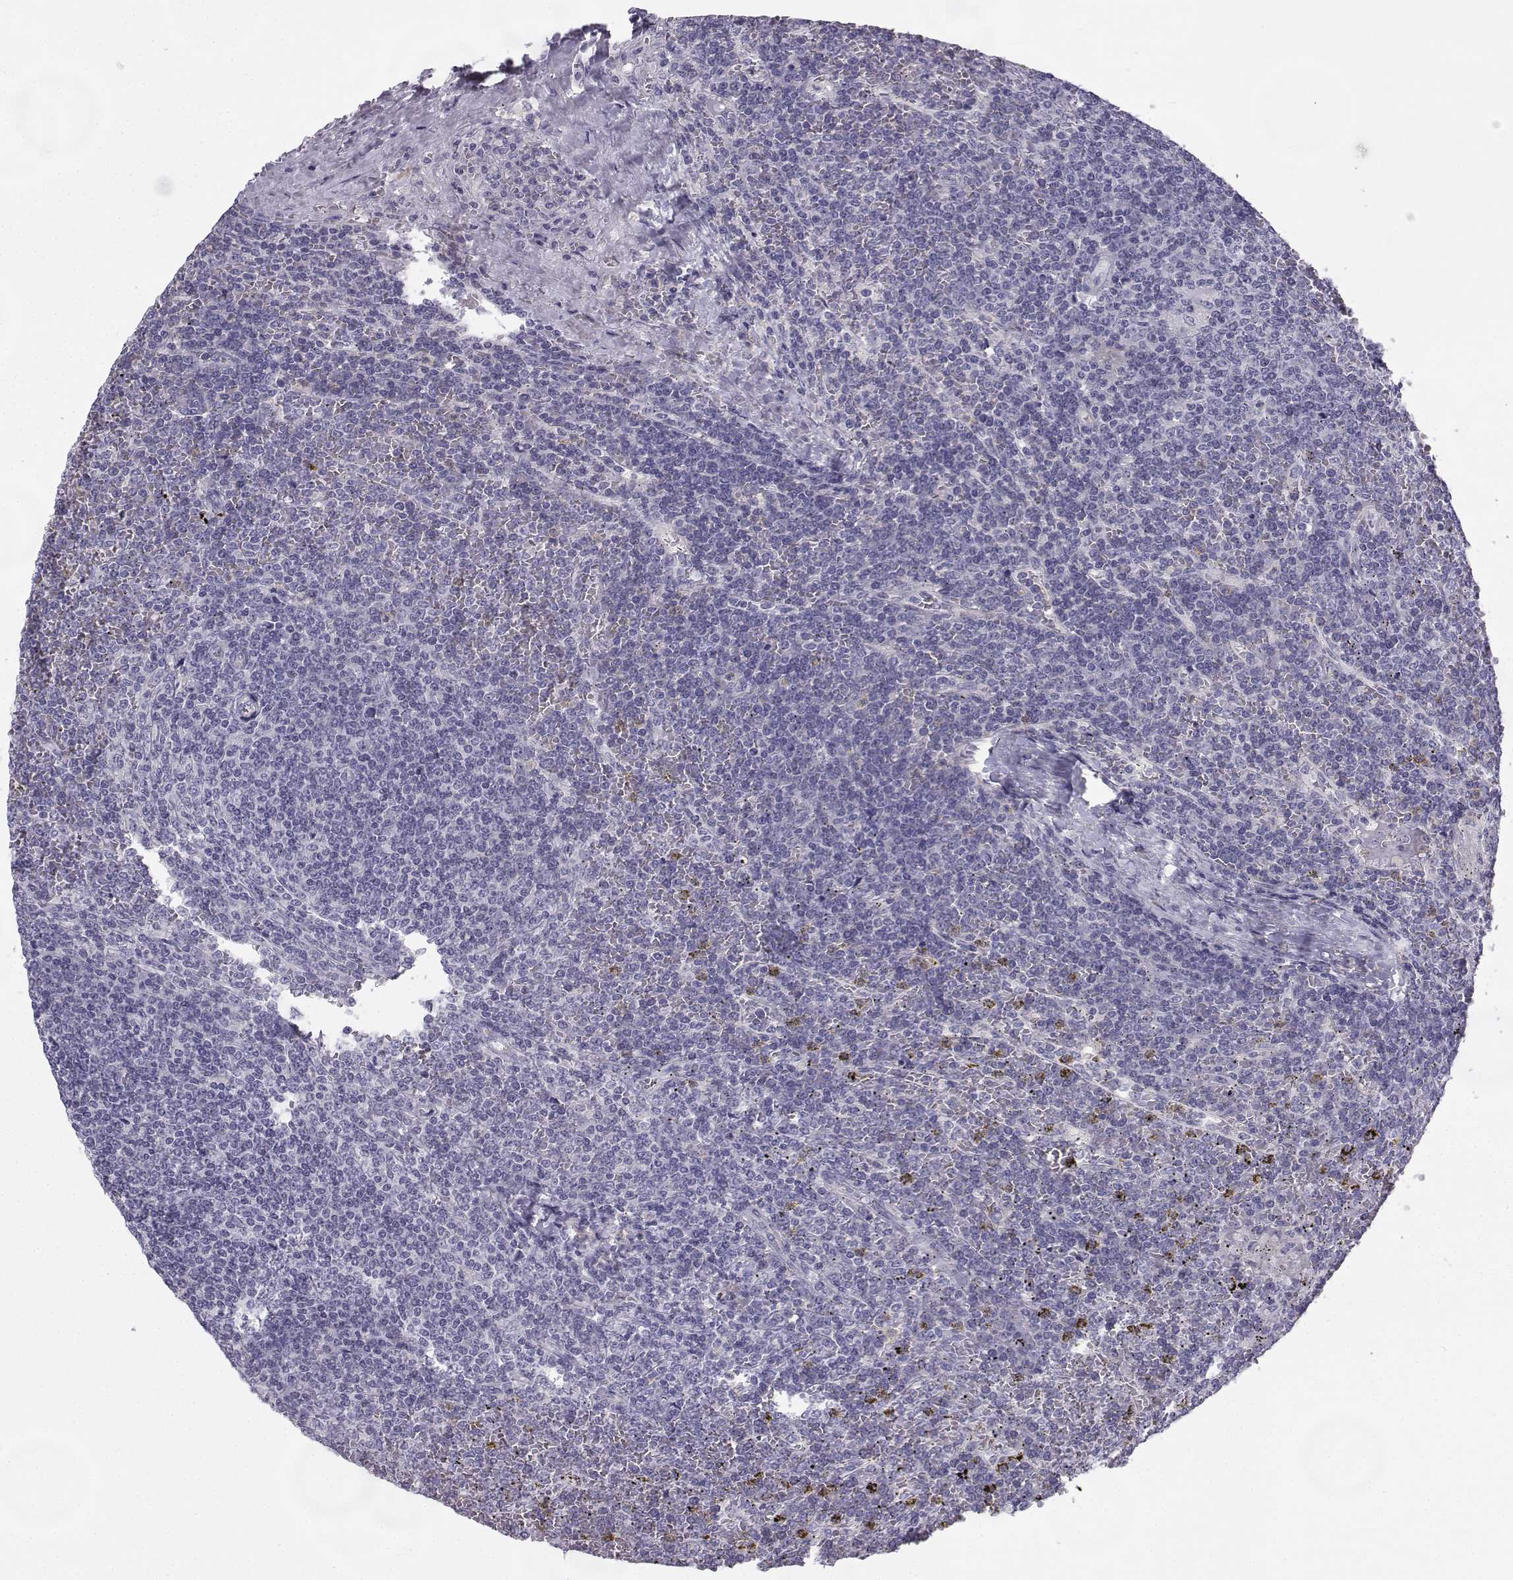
{"staining": {"intensity": "negative", "quantity": "none", "location": "none"}, "tissue": "lymphoma", "cell_type": "Tumor cells", "image_type": "cancer", "snomed": [{"axis": "morphology", "description": "Malignant lymphoma, non-Hodgkin's type, Low grade"}, {"axis": "topography", "description": "Spleen"}], "caption": "This is a image of immunohistochemistry (IHC) staining of low-grade malignant lymphoma, non-Hodgkin's type, which shows no expression in tumor cells.", "gene": "SYCE1", "patient": {"sex": "female", "age": 19}}